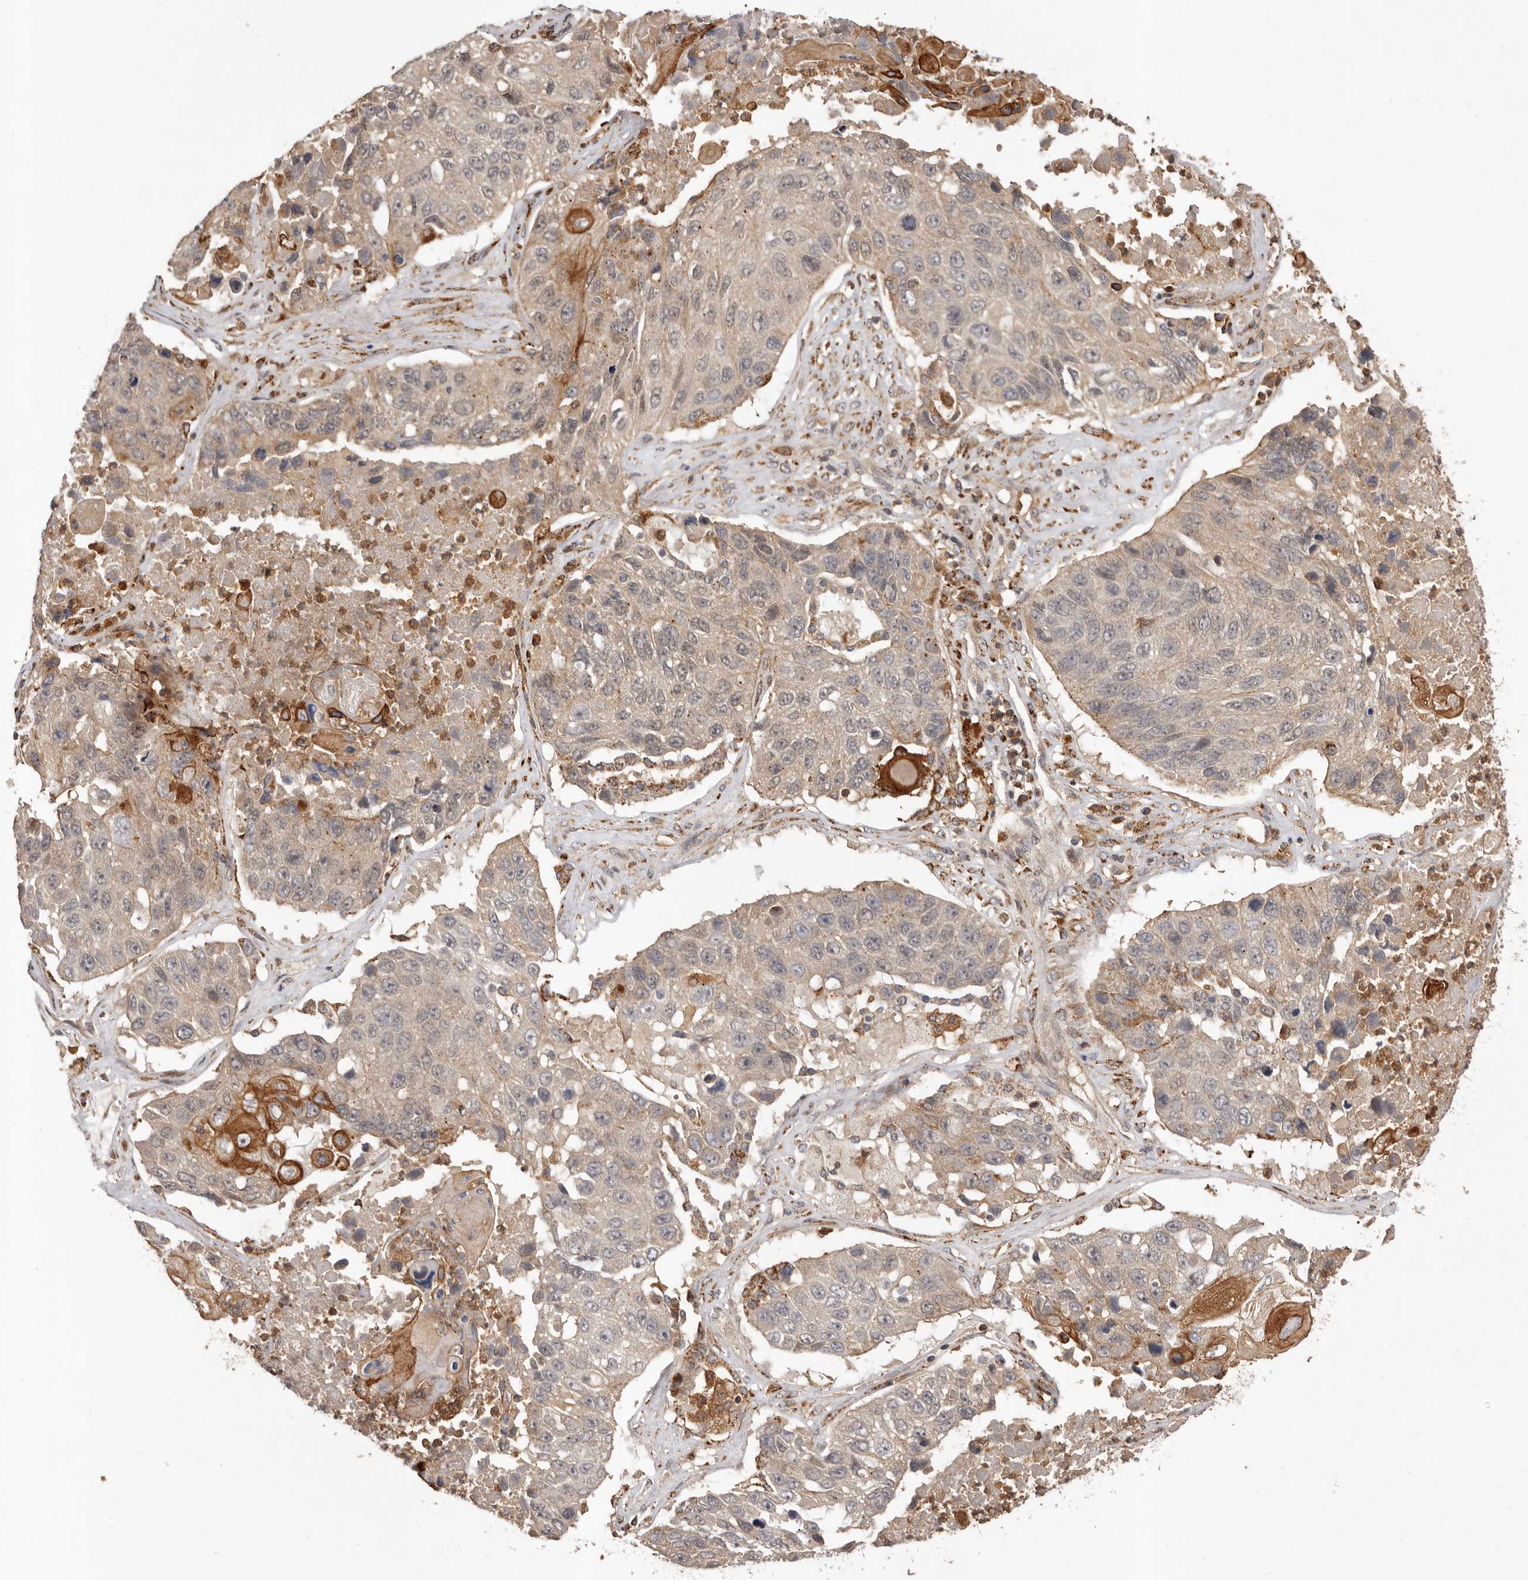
{"staining": {"intensity": "strong", "quantity": "<25%", "location": "cytoplasmic/membranous"}, "tissue": "lung cancer", "cell_type": "Tumor cells", "image_type": "cancer", "snomed": [{"axis": "morphology", "description": "Squamous cell carcinoma, NOS"}, {"axis": "topography", "description": "Lung"}], "caption": "Squamous cell carcinoma (lung) was stained to show a protein in brown. There is medium levels of strong cytoplasmic/membranous expression in approximately <25% of tumor cells. (DAB (3,3'-diaminobenzidine) = brown stain, brightfield microscopy at high magnification).", "gene": "GLIPR2", "patient": {"sex": "male", "age": 61}}